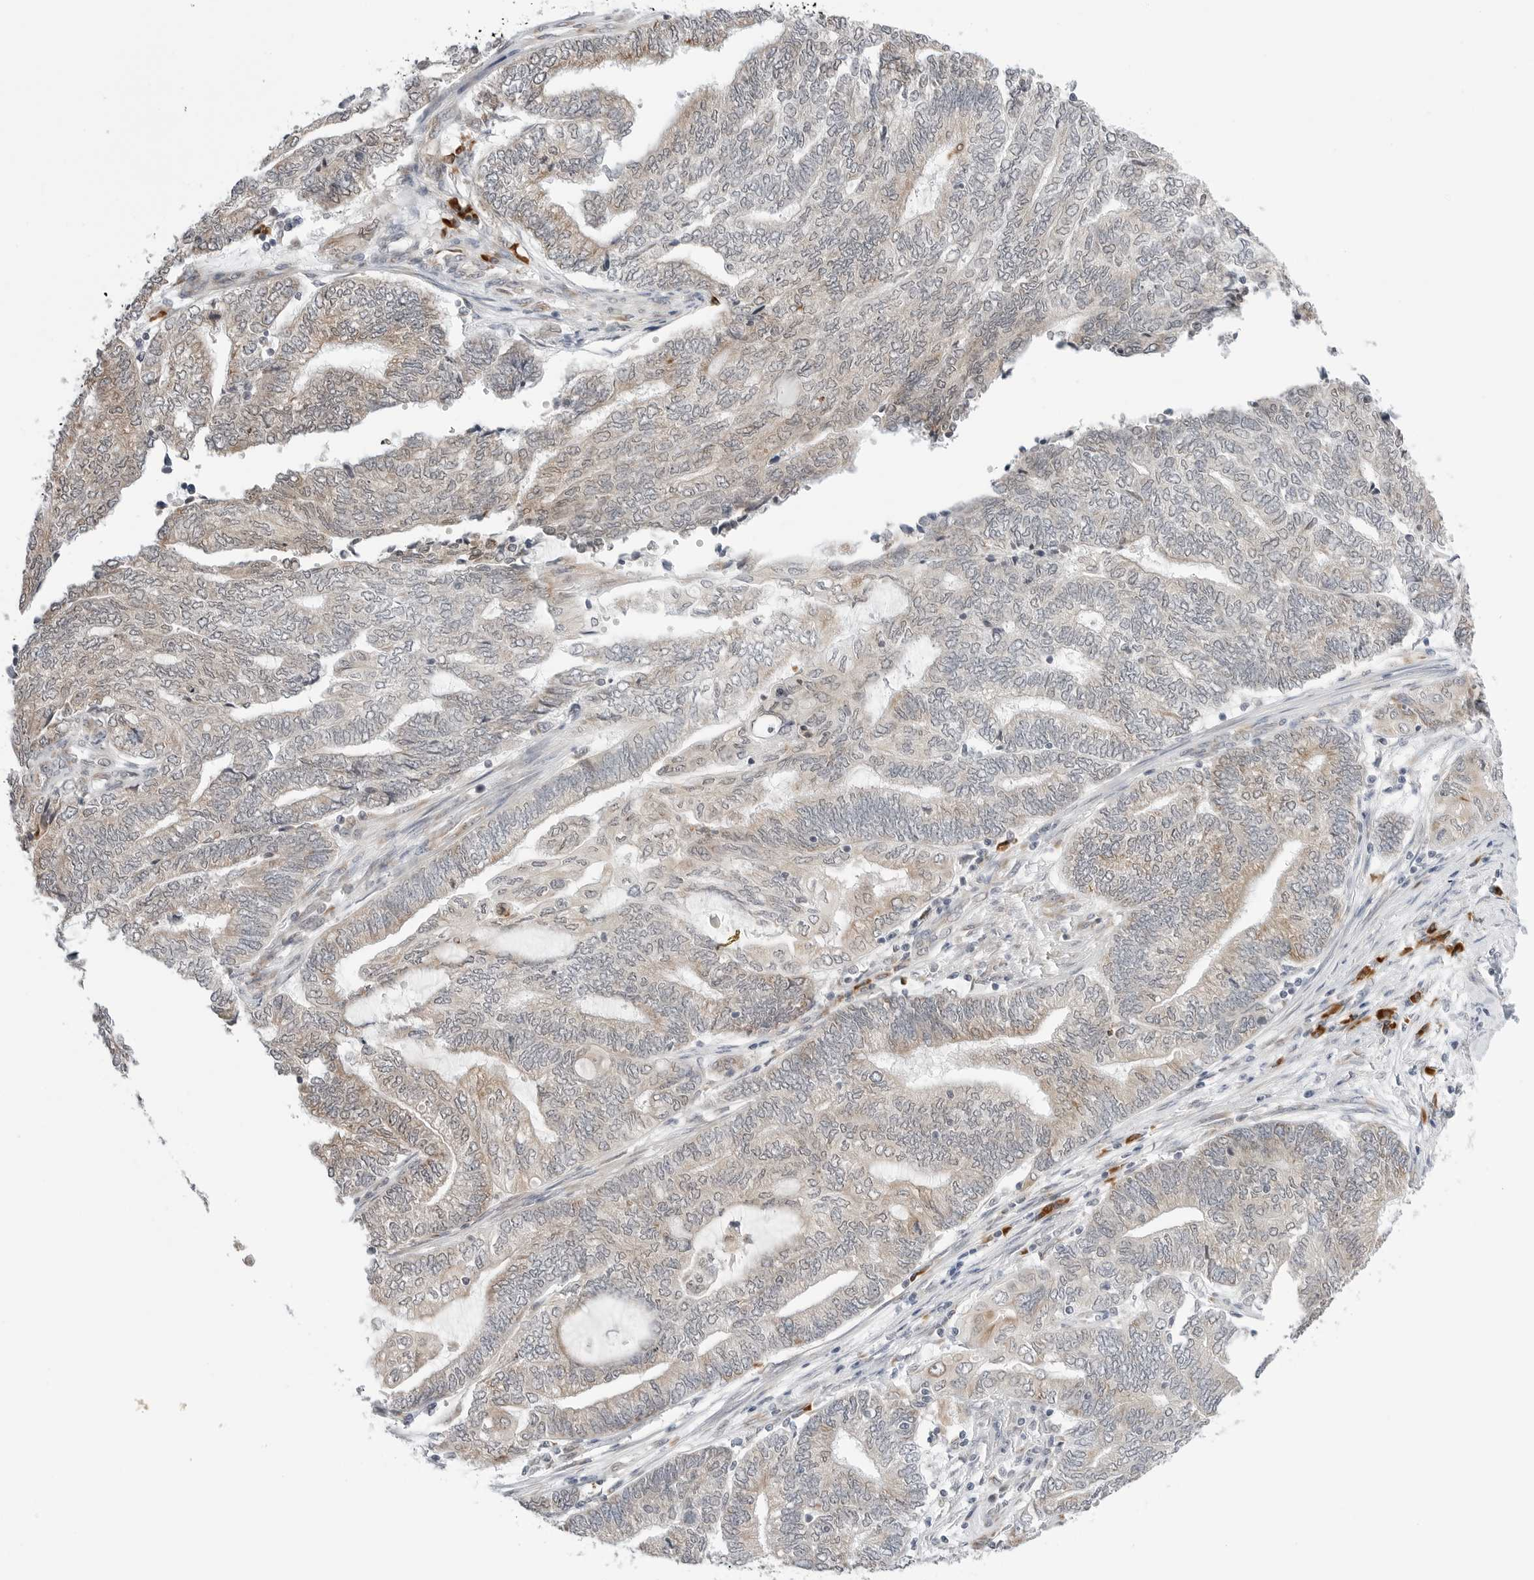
{"staining": {"intensity": "weak", "quantity": "25%-75%", "location": "cytoplasmic/membranous"}, "tissue": "endometrial cancer", "cell_type": "Tumor cells", "image_type": "cancer", "snomed": [{"axis": "morphology", "description": "Adenocarcinoma, NOS"}, {"axis": "topography", "description": "Uterus"}, {"axis": "topography", "description": "Endometrium"}], "caption": "DAB (3,3'-diaminobenzidine) immunohistochemical staining of adenocarcinoma (endometrial) demonstrates weak cytoplasmic/membranous protein positivity in approximately 25%-75% of tumor cells. Using DAB (3,3'-diaminobenzidine) (brown) and hematoxylin (blue) stains, captured at high magnification using brightfield microscopy.", "gene": "RPN1", "patient": {"sex": "female", "age": 70}}